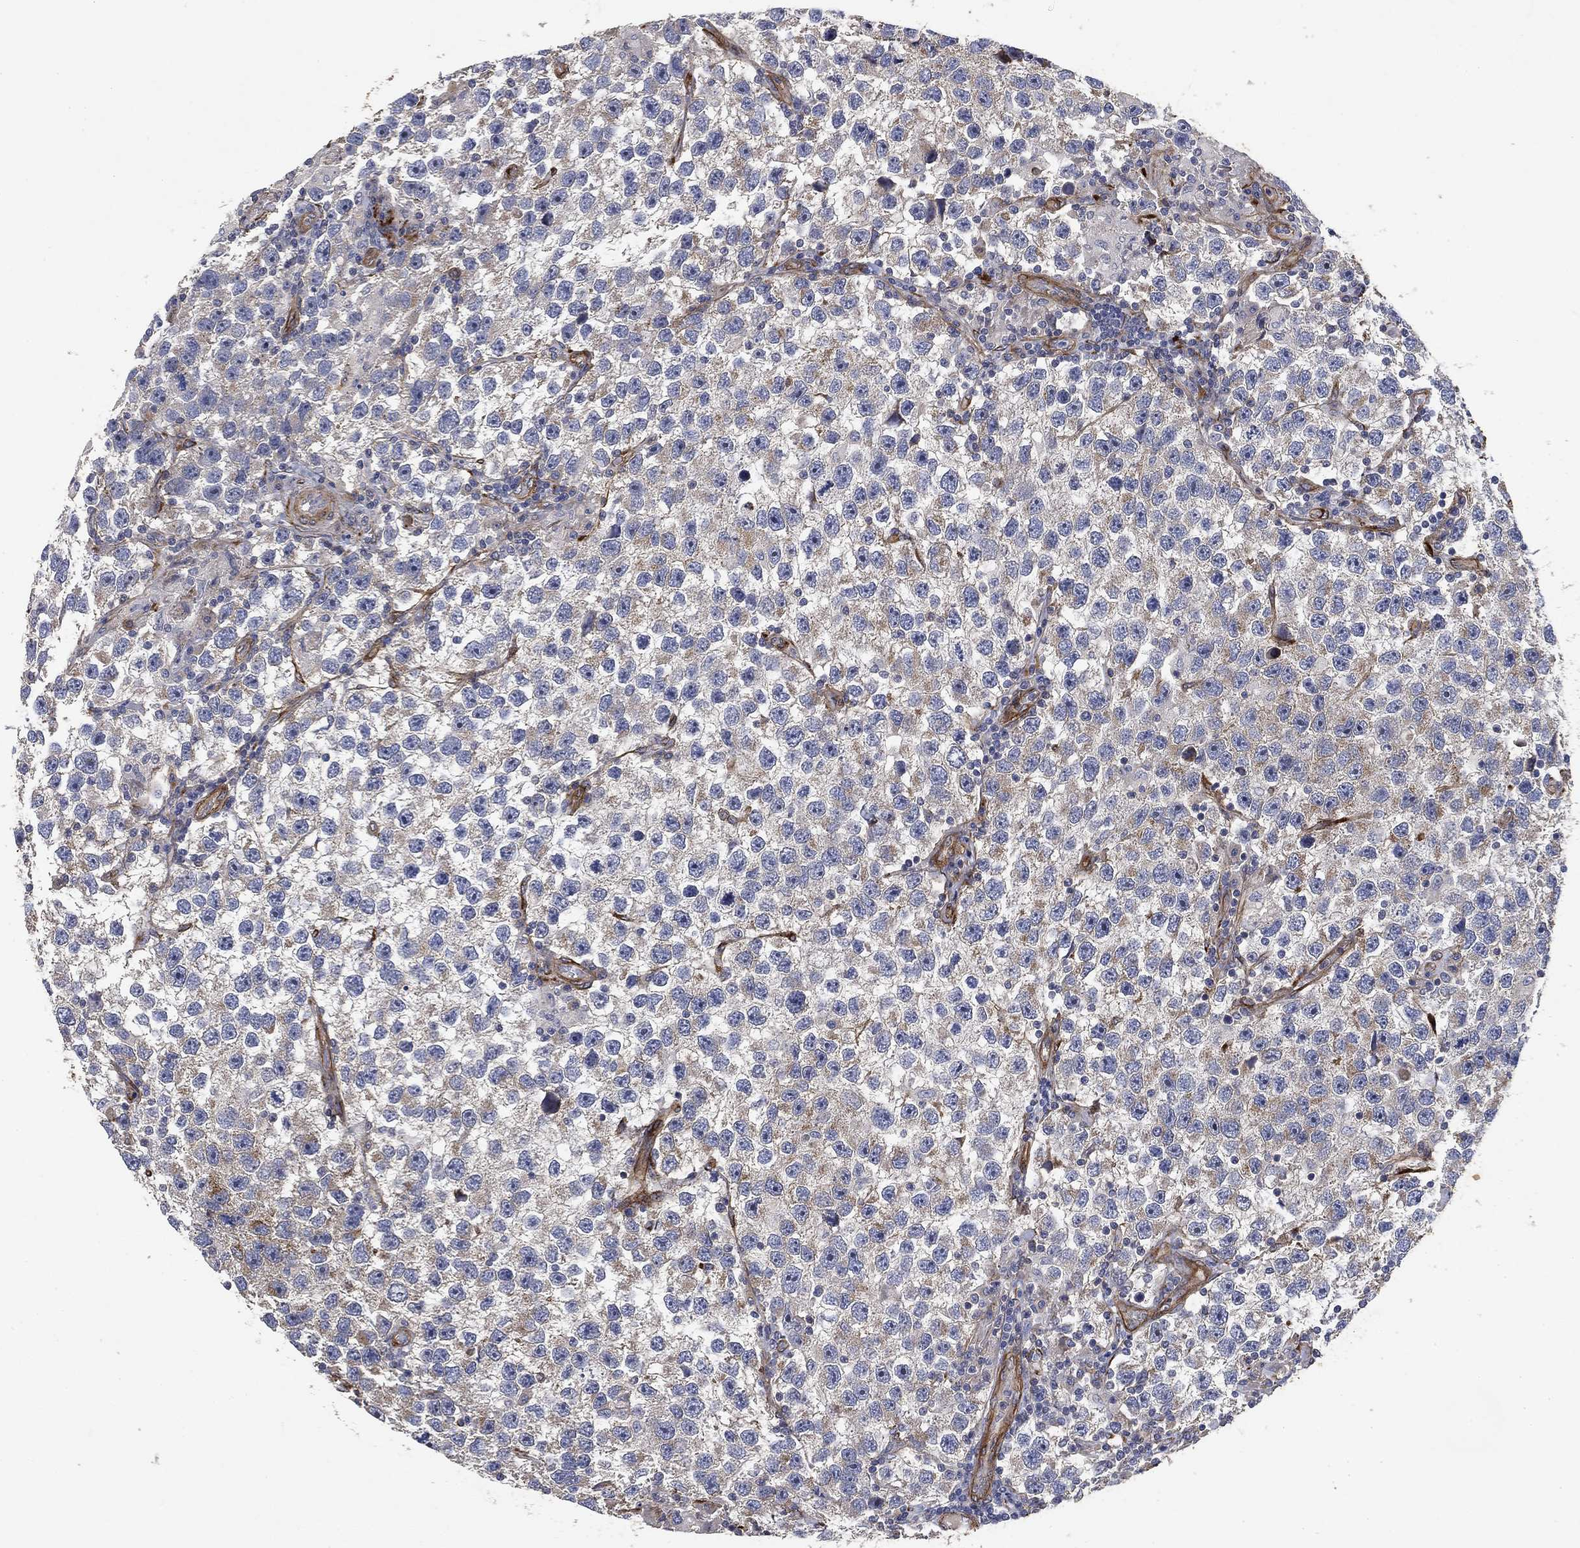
{"staining": {"intensity": "negative", "quantity": "none", "location": "none"}, "tissue": "testis cancer", "cell_type": "Tumor cells", "image_type": "cancer", "snomed": [{"axis": "morphology", "description": "Seminoma, NOS"}, {"axis": "topography", "description": "Testis"}], "caption": "Testis cancer was stained to show a protein in brown. There is no significant positivity in tumor cells. Nuclei are stained in blue.", "gene": "COL4A2", "patient": {"sex": "male", "age": 26}}